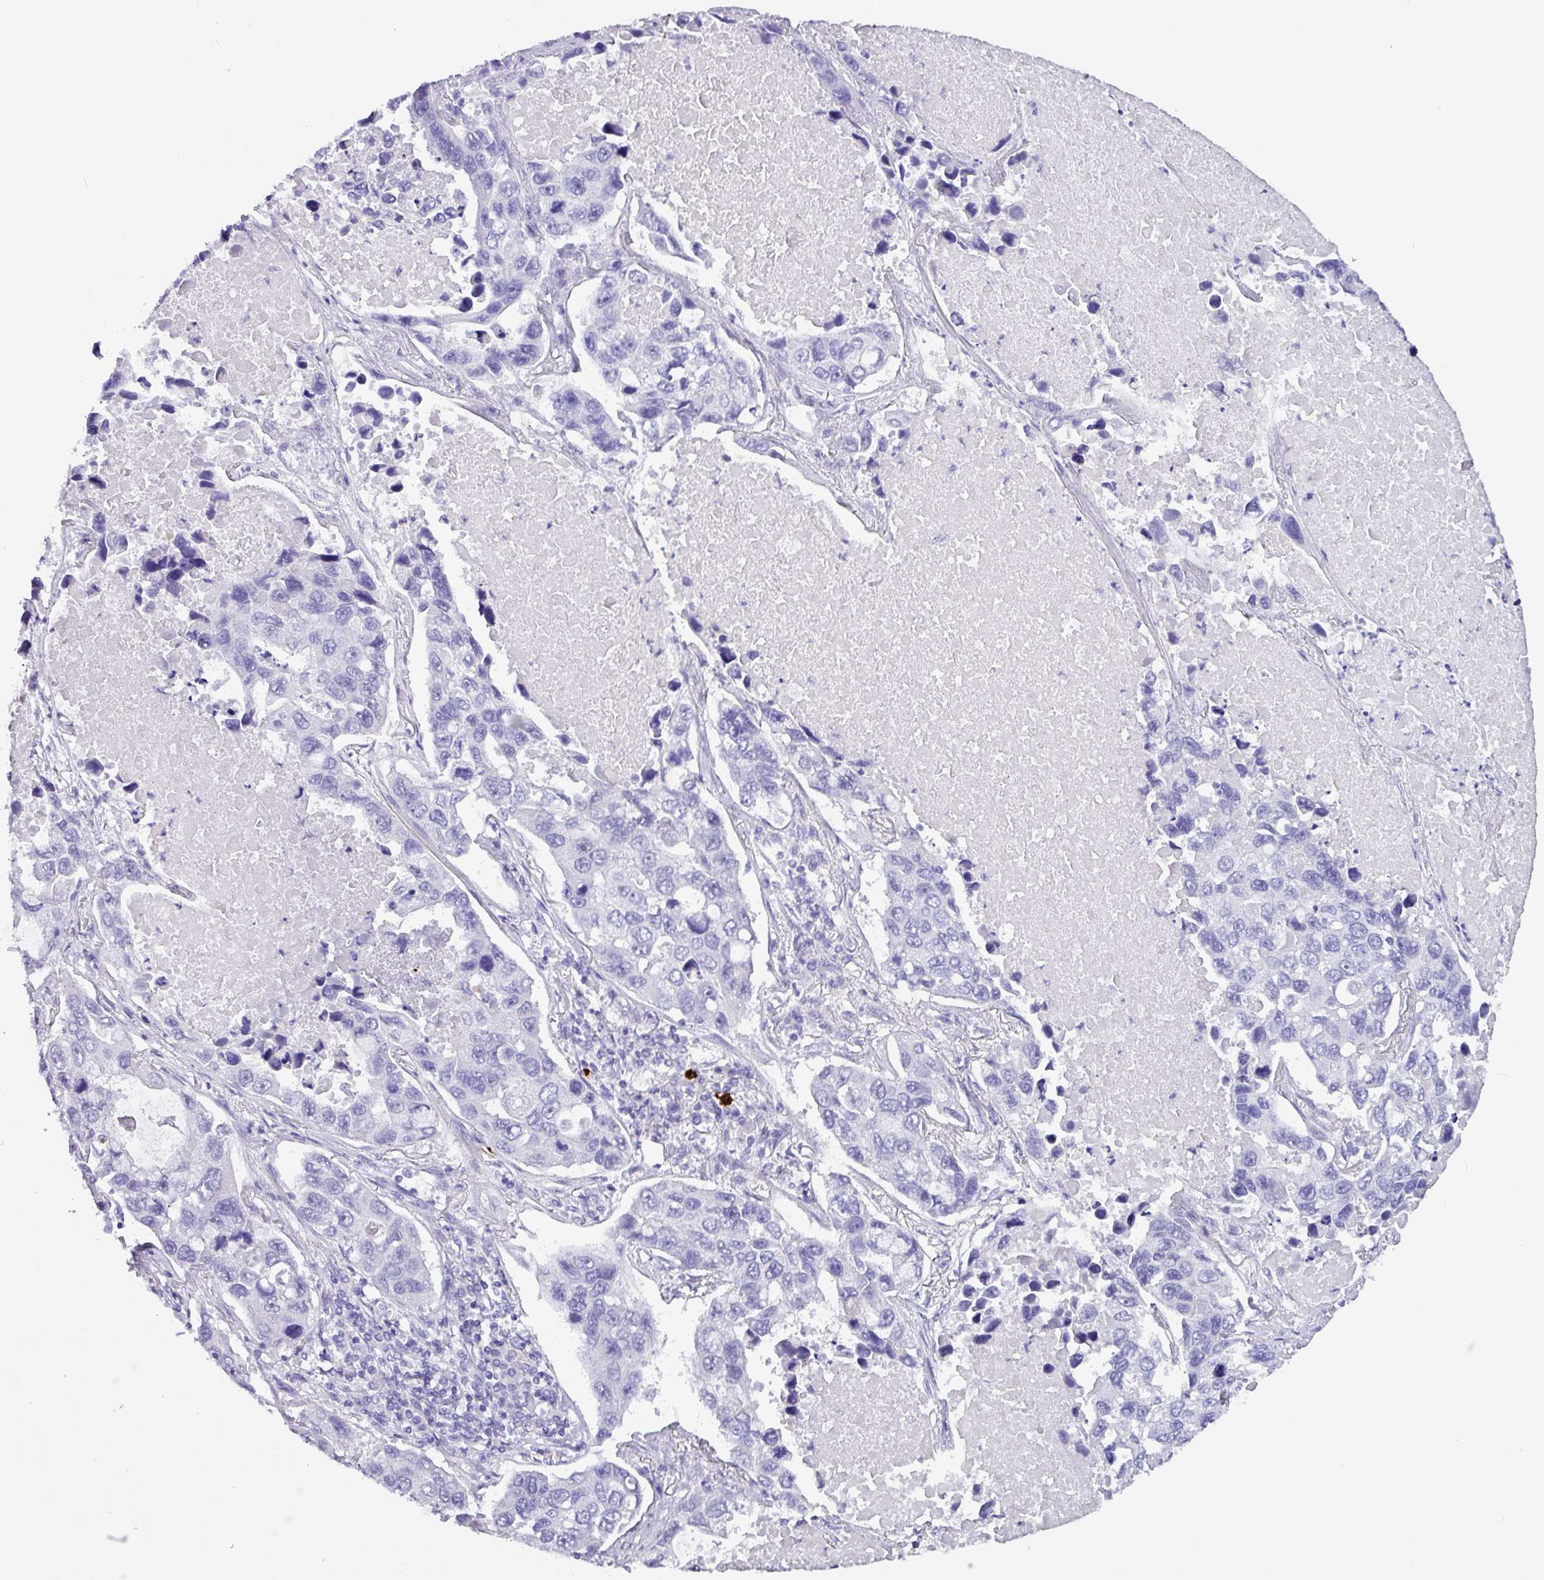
{"staining": {"intensity": "negative", "quantity": "none", "location": "none"}, "tissue": "lung cancer", "cell_type": "Tumor cells", "image_type": "cancer", "snomed": [{"axis": "morphology", "description": "Adenocarcinoma, NOS"}, {"axis": "topography", "description": "Lung"}], "caption": "Tumor cells show no significant protein expression in adenocarcinoma (lung).", "gene": "MRM2", "patient": {"sex": "male", "age": 64}}